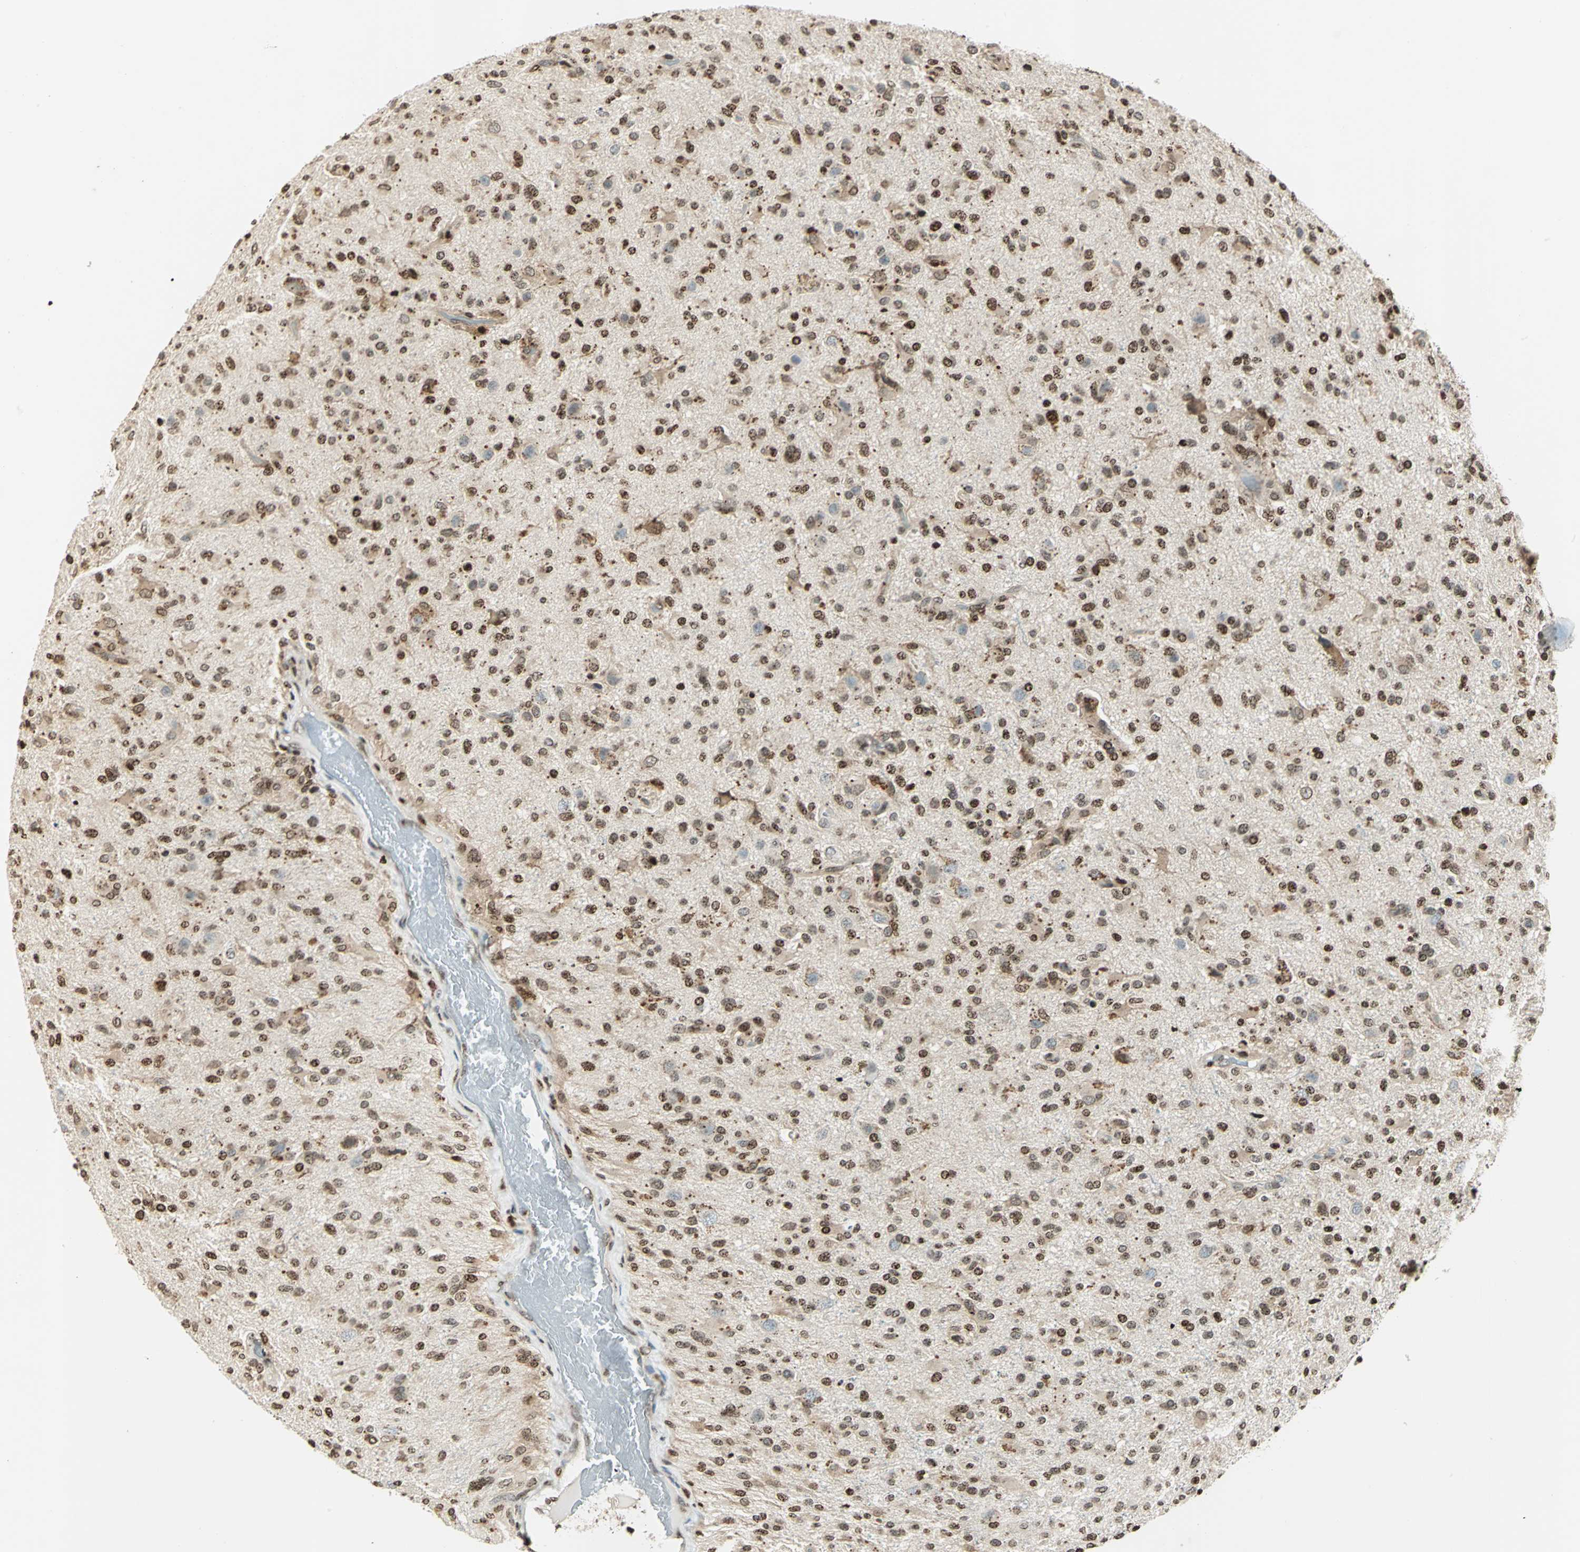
{"staining": {"intensity": "strong", "quantity": ">75%", "location": "cytoplasmic/membranous,nuclear"}, "tissue": "glioma", "cell_type": "Tumor cells", "image_type": "cancer", "snomed": [{"axis": "morphology", "description": "Glioma, malignant, High grade"}, {"axis": "topography", "description": "Brain"}], "caption": "Immunohistochemical staining of glioma exhibits high levels of strong cytoplasmic/membranous and nuclear protein positivity in approximately >75% of tumor cells.", "gene": "LGALS3", "patient": {"sex": "male", "age": 71}}